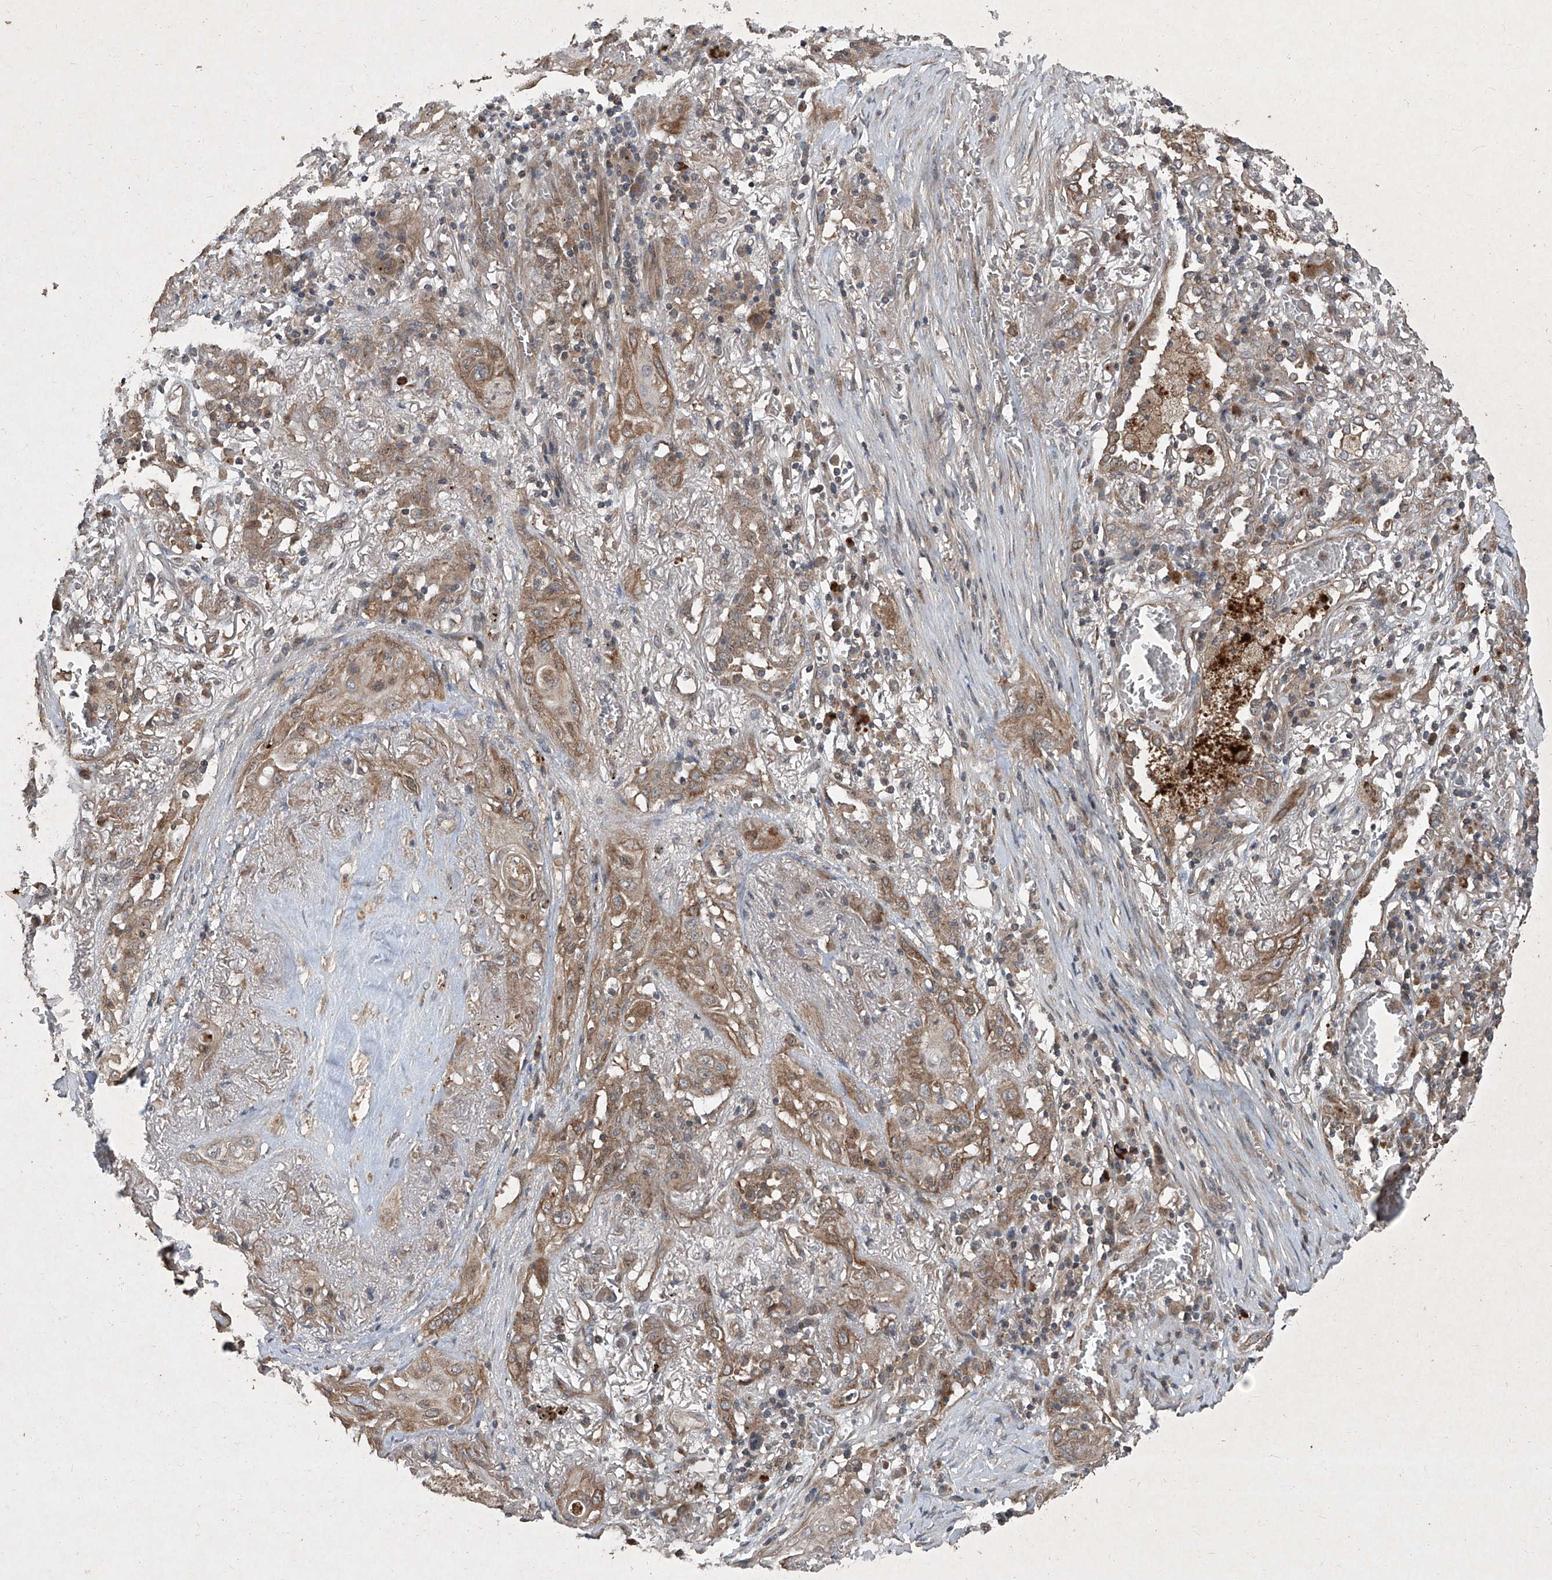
{"staining": {"intensity": "moderate", "quantity": ">75%", "location": "cytoplasmic/membranous"}, "tissue": "lung cancer", "cell_type": "Tumor cells", "image_type": "cancer", "snomed": [{"axis": "morphology", "description": "Squamous cell carcinoma, NOS"}, {"axis": "topography", "description": "Lung"}], "caption": "Protein analysis of lung cancer tissue reveals moderate cytoplasmic/membranous staining in about >75% of tumor cells.", "gene": "CCN1", "patient": {"sex": "female", "age": 47}}